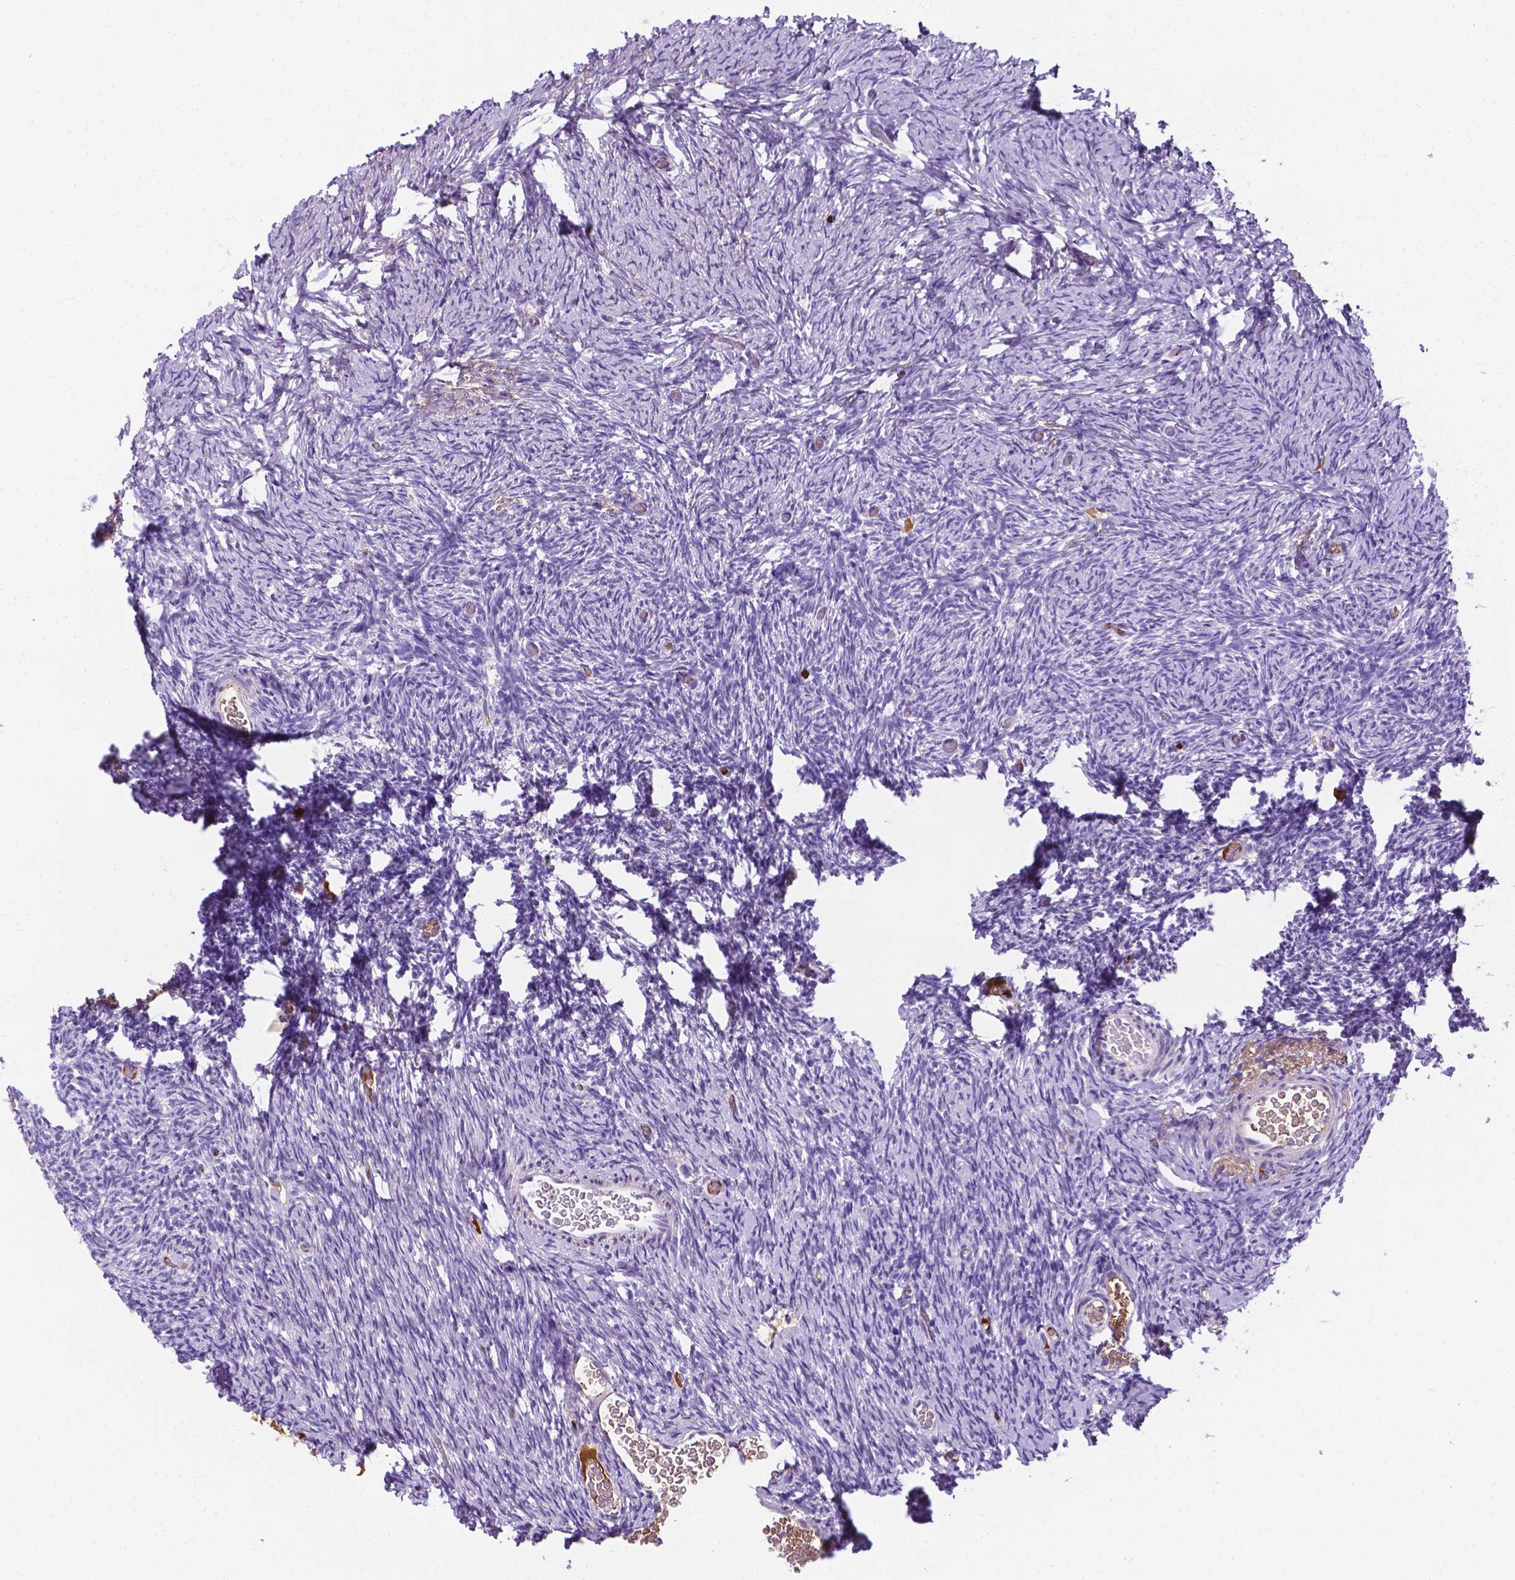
{"staining": {"intensity": "strong", "quantity": "<25%", "location": "nuclear"}, "tissue": "ovary", "cell_type": "Follicle cells", "image_type": "normal", "snomed": [{"axis": "morphology", "description": "Normal tissue, NOS"}, {"axis": "topography", "description": "Ovary"}], "caption": "Ovary stained with DAB (3,3'-diaminobenzidine) IHC reveals medium levels of strong nuclear expression in about <25% of follicle cells. (Stains: DAB in brown, nuclei in blue, Microscopy: brightfield microscopy at high magnification).", "gene": "APOE", "patient": {"sex": "female", "age": 39}}